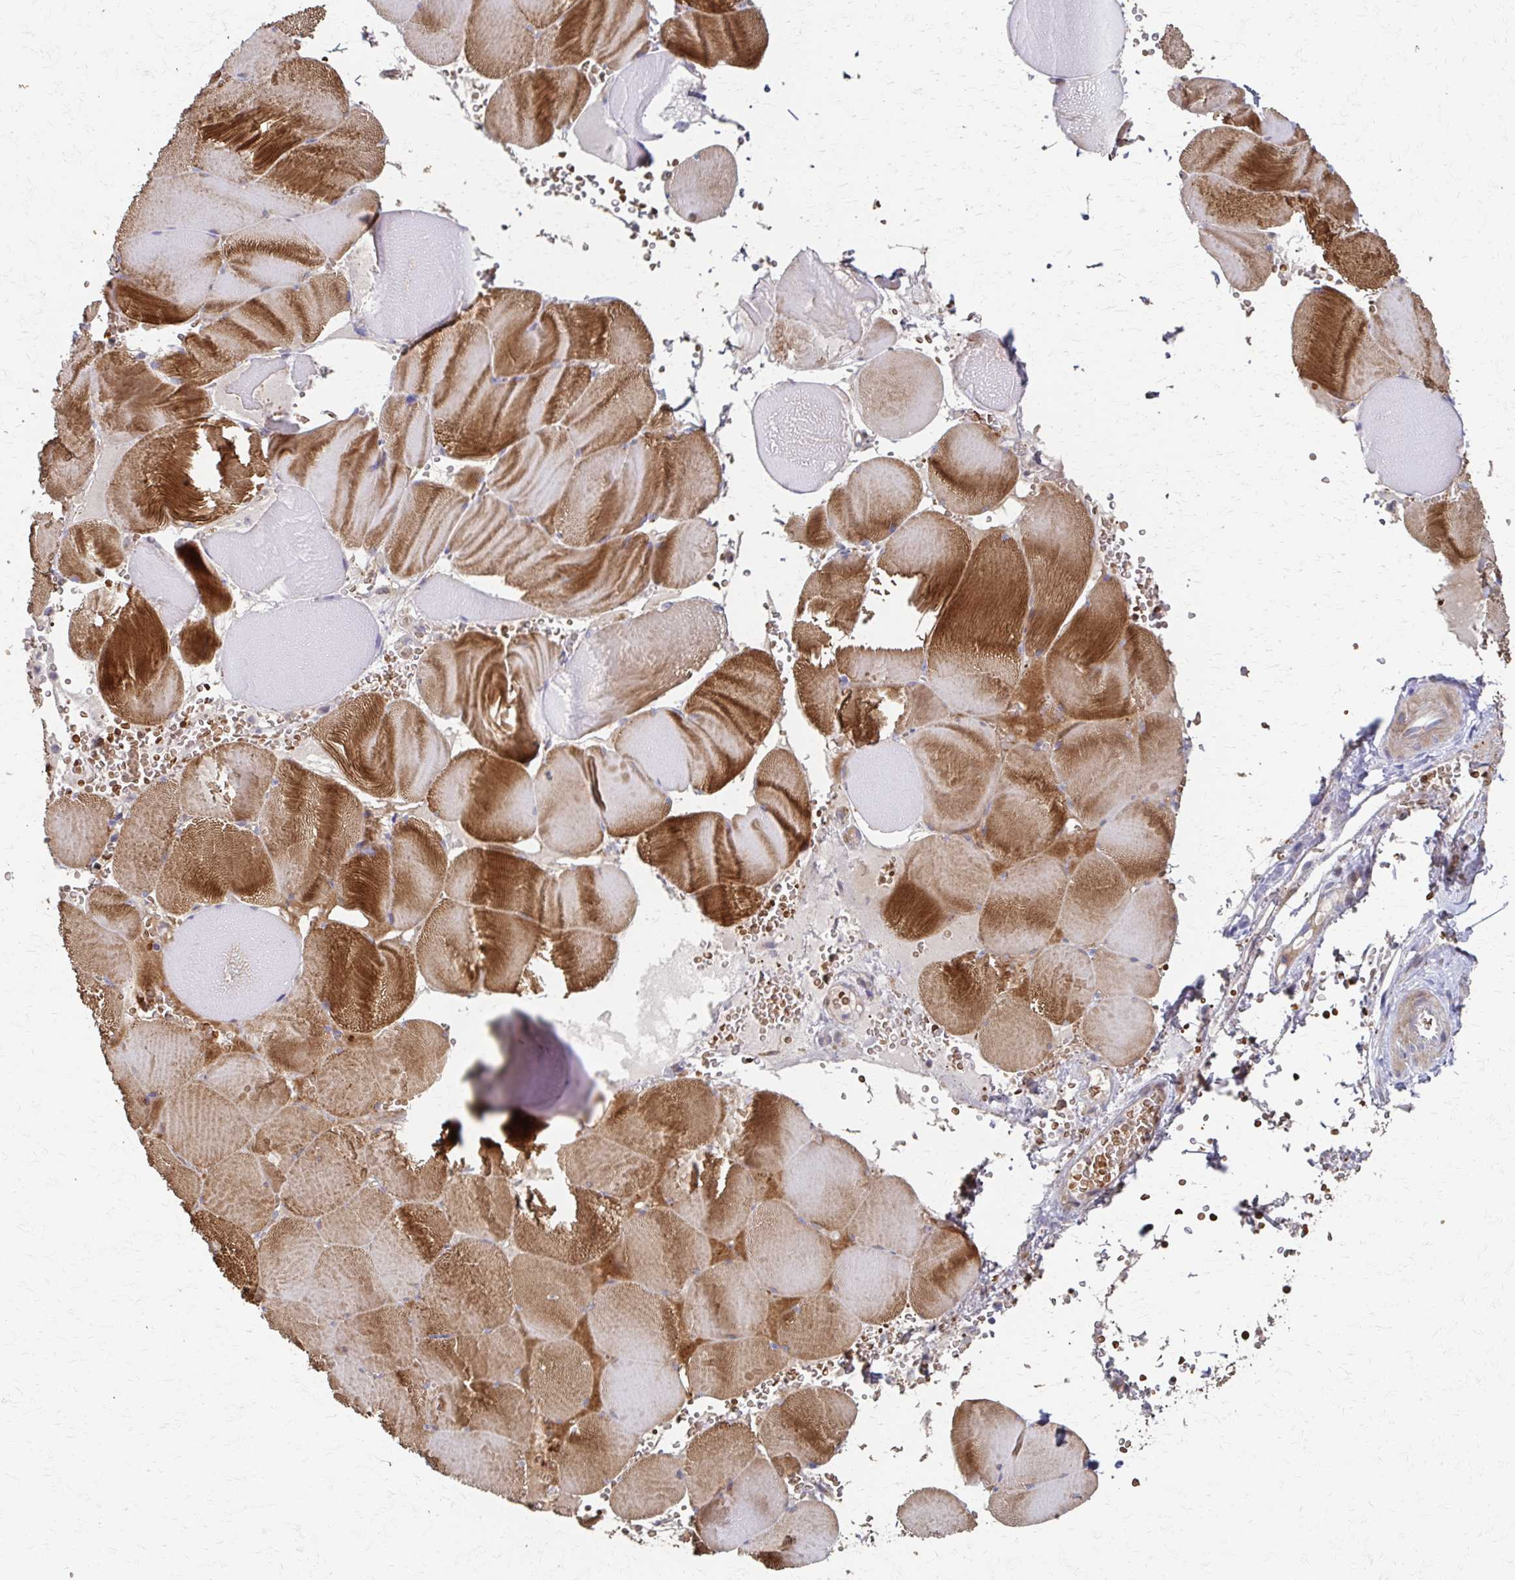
{"staining": {"intensity": "strong", "quantity": "25%-75%", "location": "cytoplasmic/membranous"}, "tissue": "skeletal muscle", "cell_type": "Myocytes", "image_type": "normal", "snomed": [{"axis": "morphology", "description": "Normal tissue, NOS"}, {"axis": "topography", "description": "Skeletal muscle"}, {"axis": "topography", "description": "Head-Neck"}], "caption": "IHC (DAB (3,3'-diaminobenzidine)) staining of normal skeletal muscle exhibits strong cytoplasmic/membranous protein staining in about 25%-75% of myocytes.", "gene": "SKA2", "patient": {"sex": "male", "age": 66}}